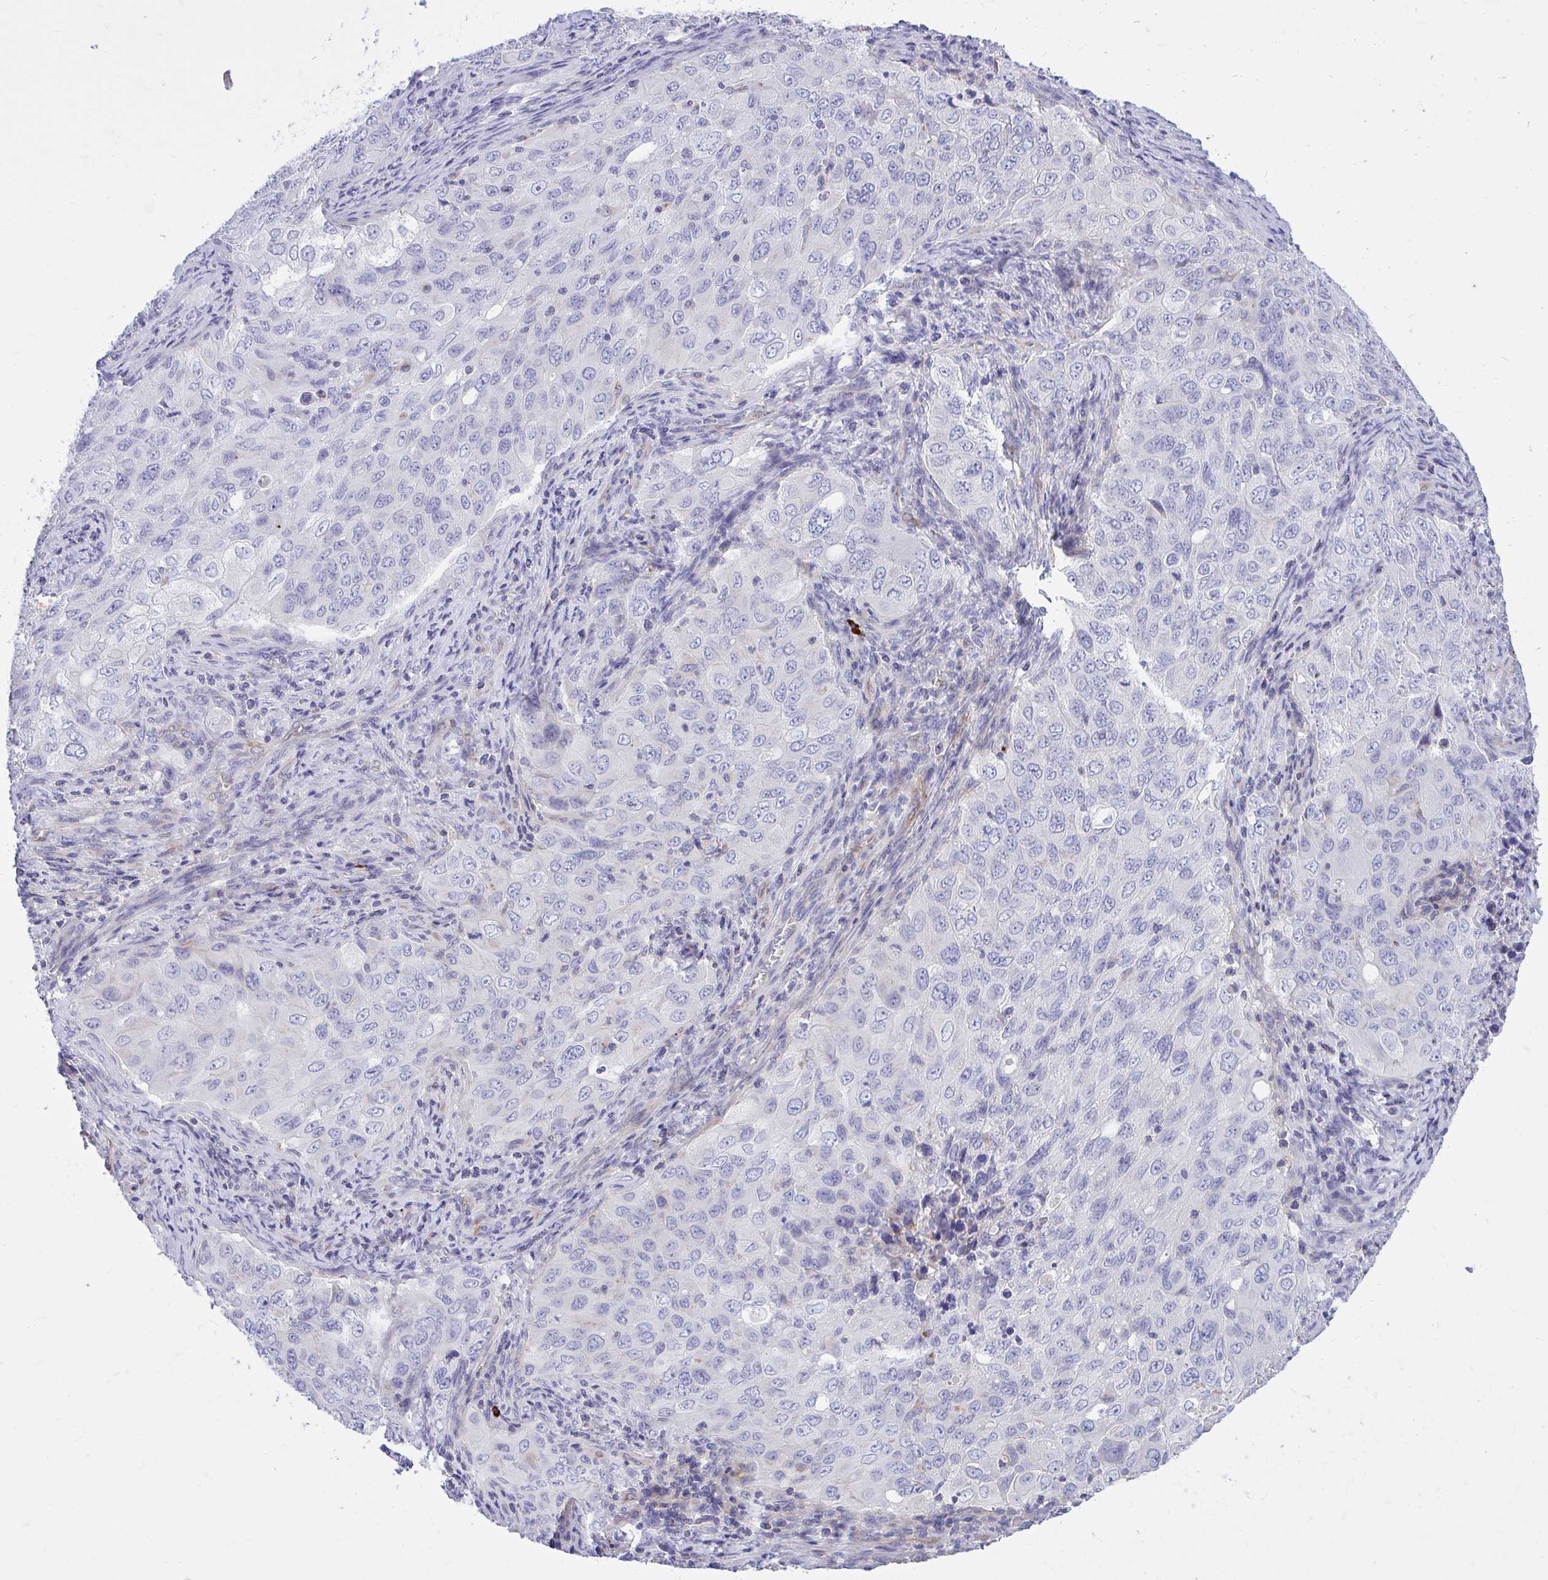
{"staining": {"intensity": "negative", "quantity": "none", "location": "none"}, "tissue": "lung cancer", "cell_type": "Tumor cells", "image_type": "cancer", "snomed": [{"axis": "morphology", "description": "Adenocarcinoma, NOS"}, {"axis": "morphology", "description": "Adenocarcinoma, metastatic, NOS"}, {"axis": "topography", "description": "Lymph node"}, {"axis": "topography", "description": "Lung"}], "caption": "Immunohistochemistry (IHC) of human lung cancer (metastatic adenocarcinoma) reveals no positivity in tumor cells. (DAB (3,3'-diaminobenzidine) immunohistochemistry visualized using brightfield microscopy, high magnification).", "gene": "TP53I11", "patient": {"sex": "female", "age": 42}}